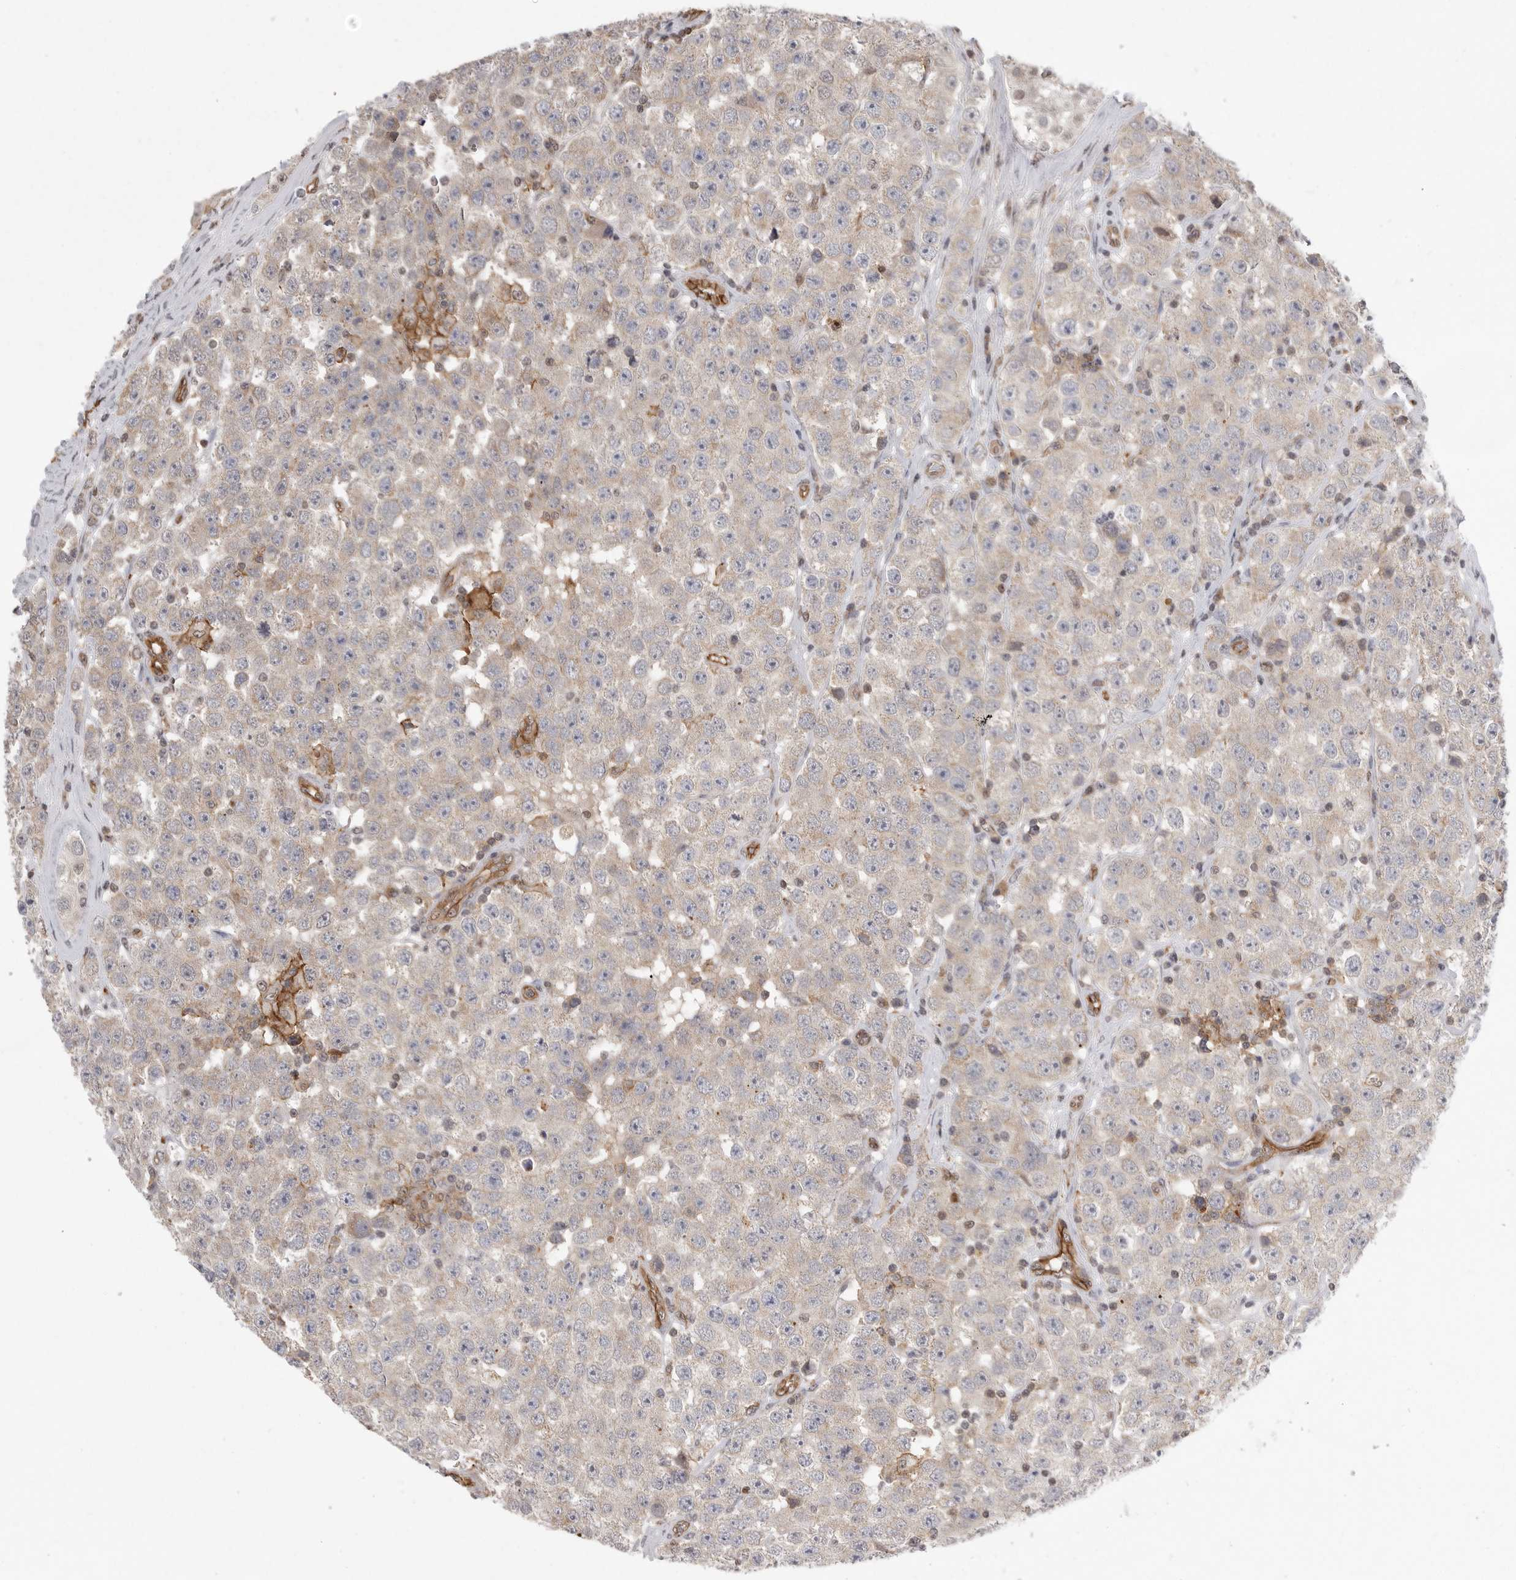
{"staining": {"intensity": "weak", "quantity": "<25%", "location": "cytoplasmic/membranous"}, "tissue": "testis cancer", "cell_type": "Tumor cells", "image_type": "cancer", "snomed": [{"axis": "morphology", "description": "Seminoma, NOS"}, {"axis": "morphology", "description": "Carcinoma, Embryonal, NOS"}, {"axis": "topography", "description": "Testis"}], "caption": "This is an immunohistochemistry photomicrograph of testis cancer. There is no positivity in tumor cells.", "gene": "NECTIN1", "patient": {"sex": "male", "age": 28}}